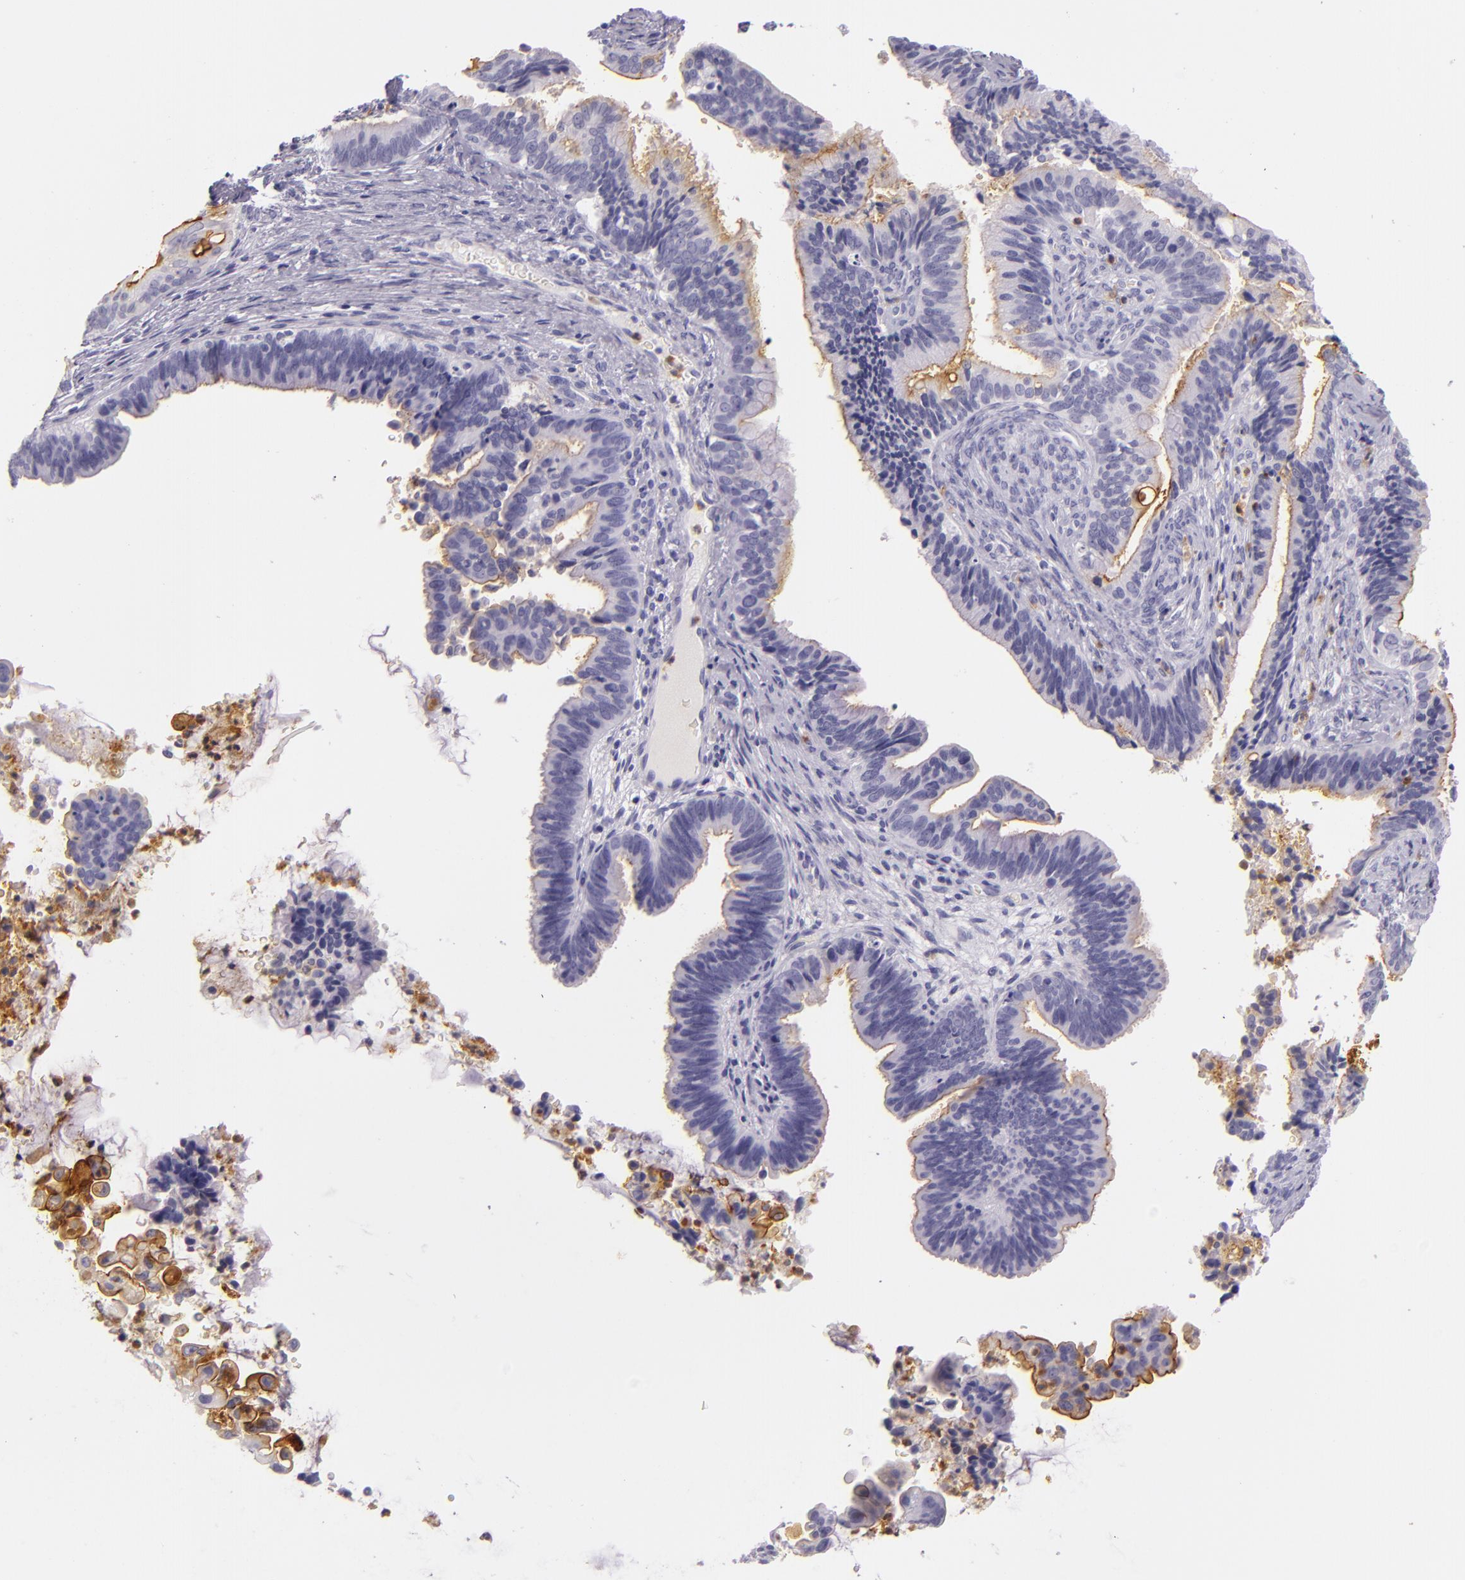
{"staining": {"intensity": "moderate", "quantity": "<25%", "location": "cytoplasmic/membranous"}, "tissue": "cervical cancer", "cell_type": "Tumor cells", "image_type": "cancer", "snomed": [{"axis": "morphology", "description": "Adenocarcinoma, NOS"}, {"axis": "topography", "description": "Cervix"}], "caption": "This is an image of immunohistochemistry staining of cervical cancer, which shows moderate staining in the cytoplasmic/membranous of tumor cells.", "gene": "CEACAM1", "patient": {"sex": "female", "age": 47}}